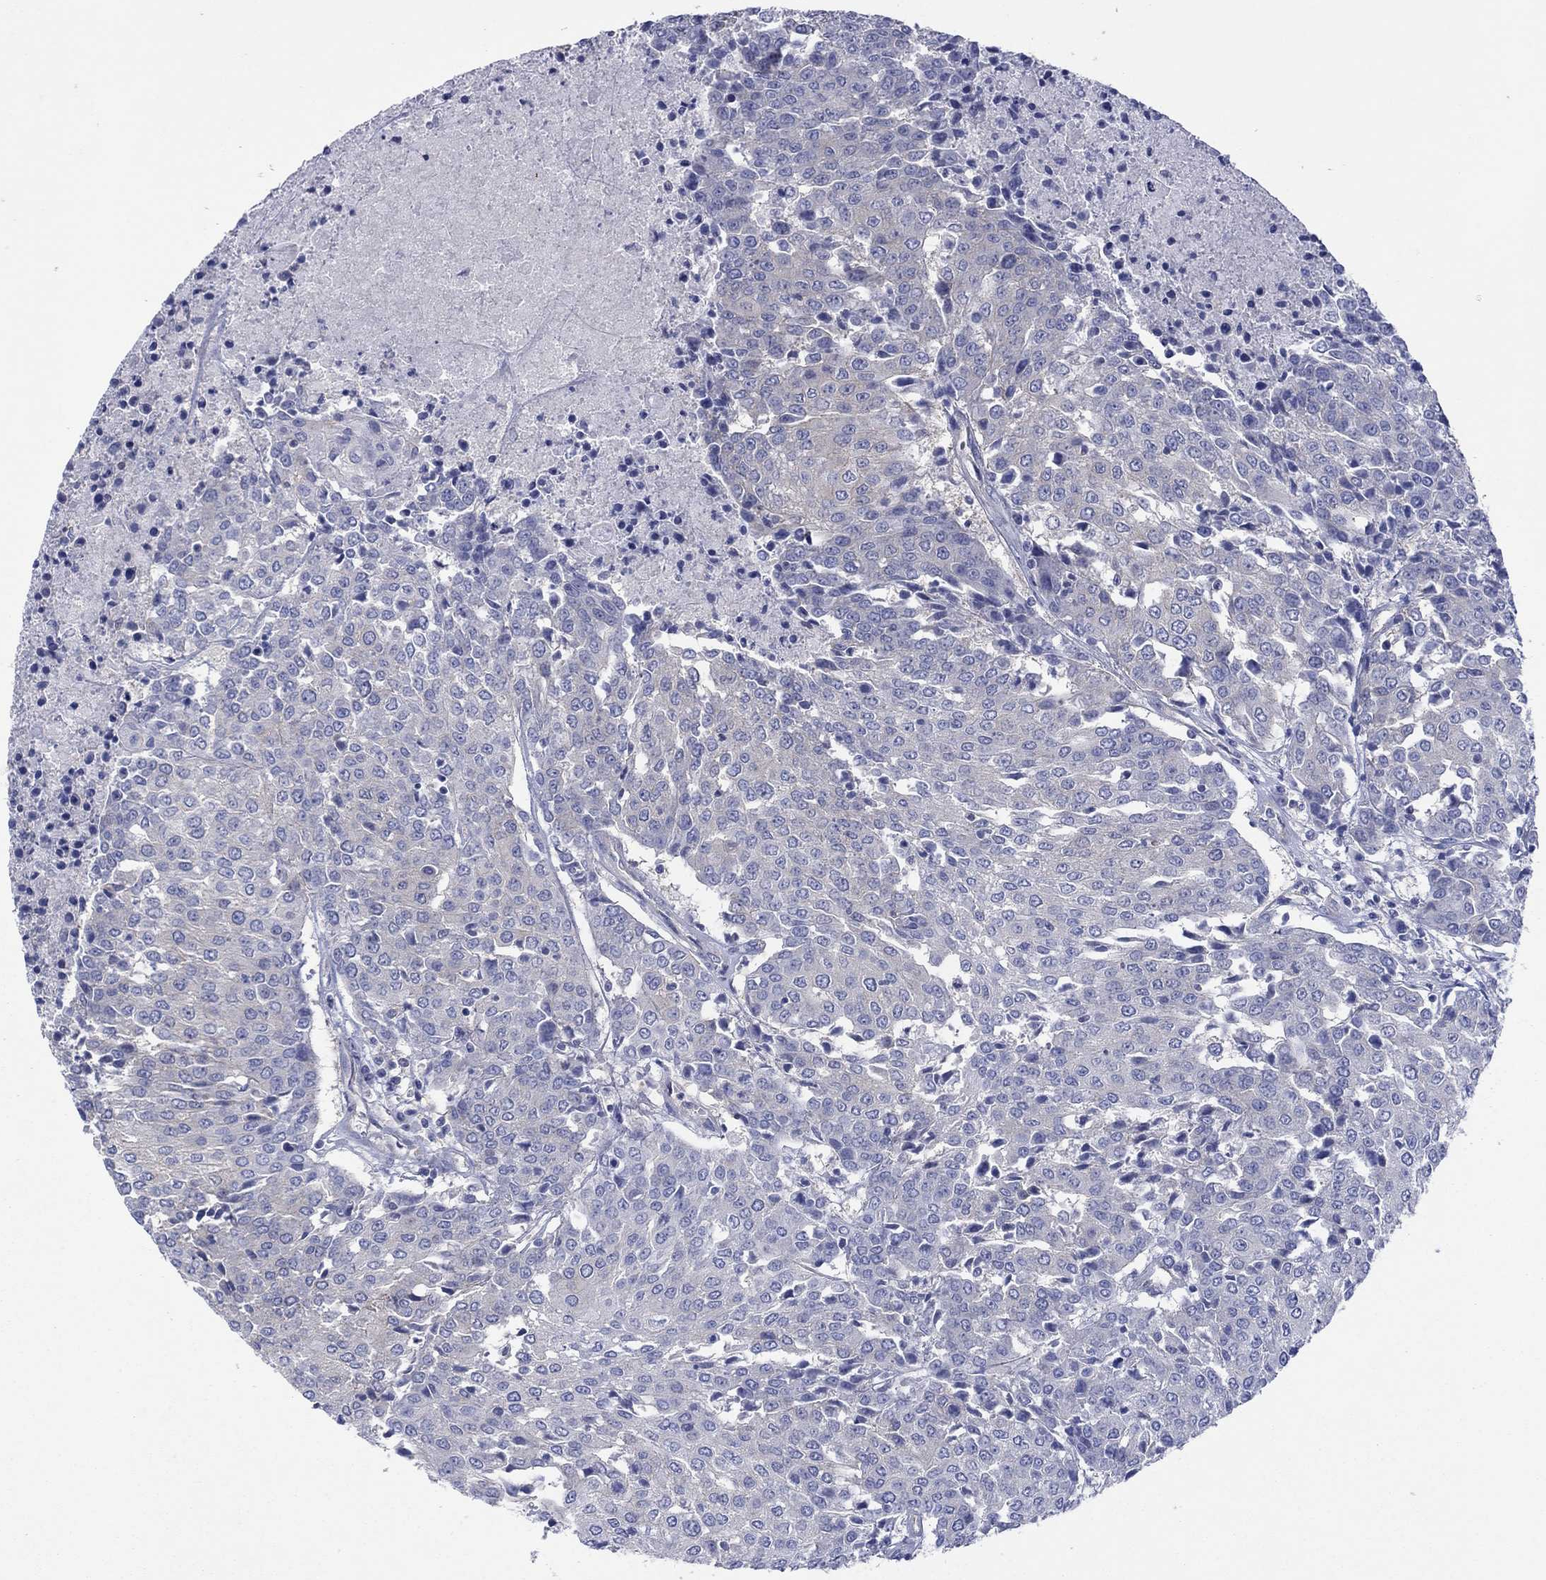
{"staining": {"intensity": "negative", "quantity": "none", "location": "none"}, "tissue": "urothelial cancer", "cell_type": "Tumor cells", "image_type": "cancer", "snomed": [{"axis": "morphology", "description": "Urothelial carcinoma, High grade"}, {"axis": "topography", "description": "Urinary bladder"}], "caption": "A high-resolution photomicrograph shows IHC staining of urothelial cancer, which reveals no significant positivity in tumor cells.", "gene": "TPRN", "patient": {"sex": "female", "age": 85}}